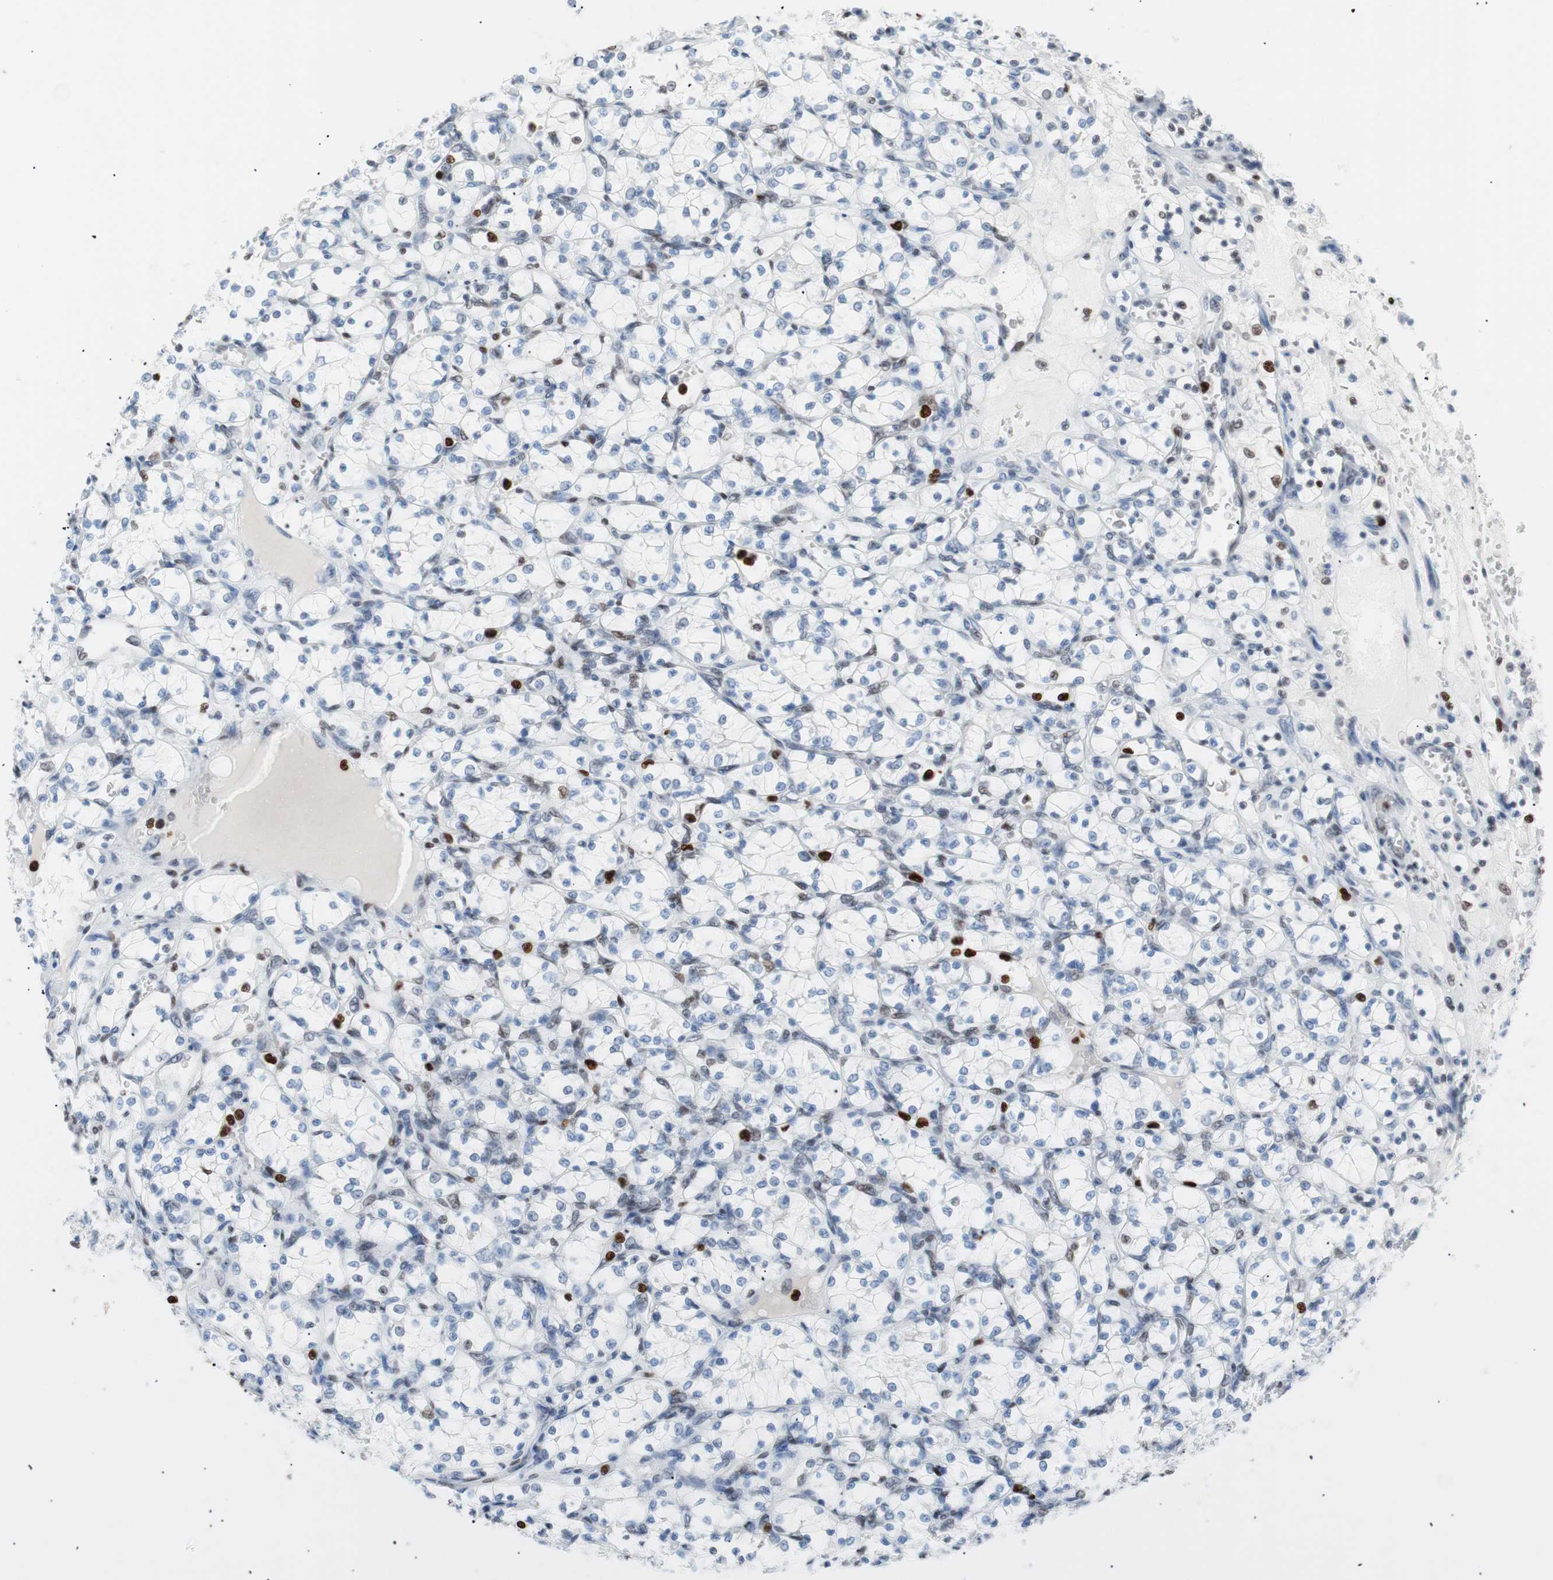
{"staining": {"intensity": "weak", "quantity": "<25%", "location": "nuclear"}, "tissue": "renal cancer", "cell_type": "Tumor cells", "image_type": "cancer", "snomed": [{"axis": "morphology", "description": "Adenocarcinoma, NOS"}, {"axis": "topography", "description": "Kidney"}], "caption": "Immunohistochemical staining of renal cancer shows no significant expression in tumor cells.", "gene": "CEBPB", "patient": {"sex": "female", "age": 69}}